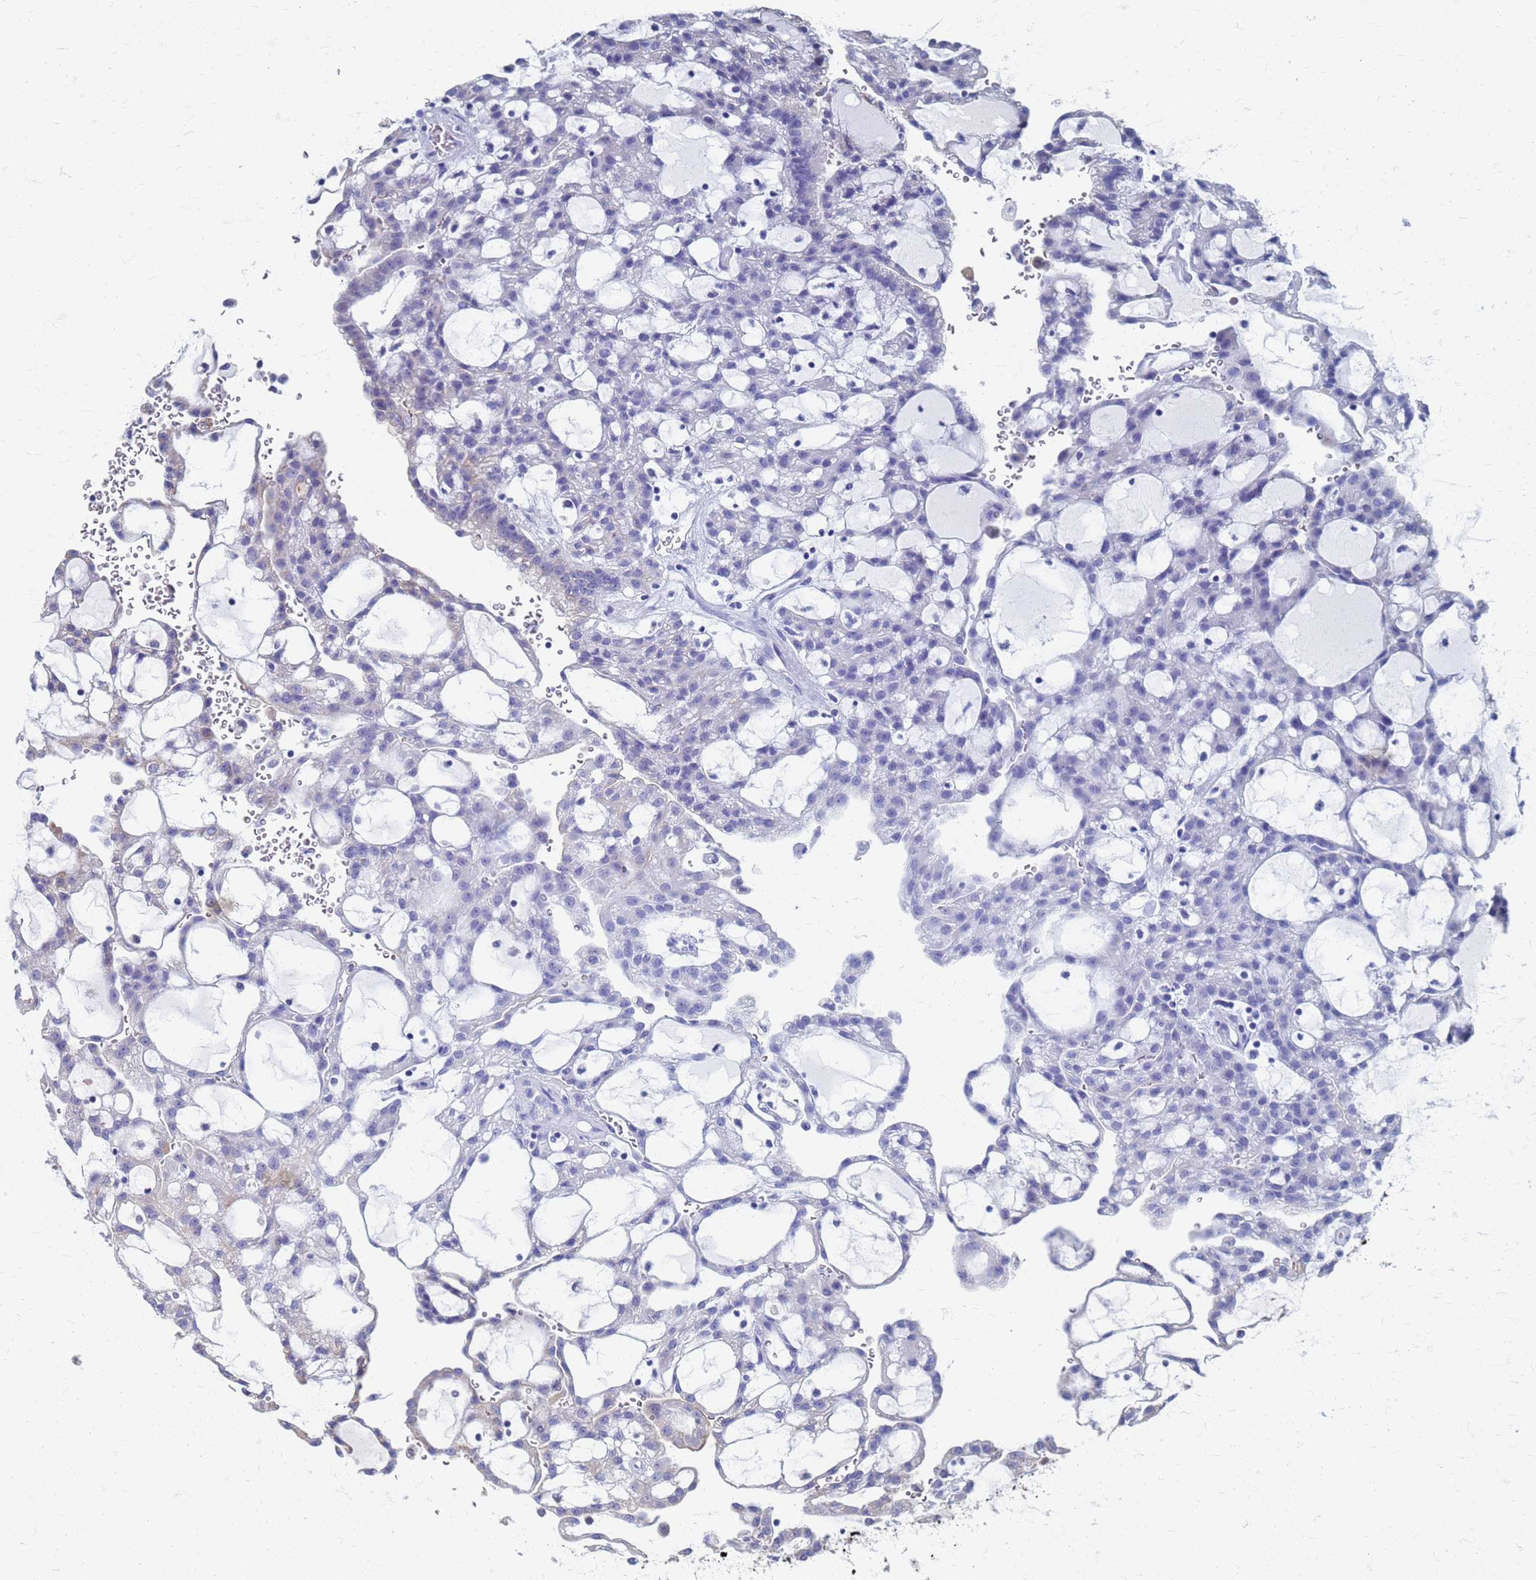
{"staining": {"intensity": "weak", "quantity": "25%-75%", "location": "cytoplasmic/membranous"}, "tissue": "renal cancer", "cell_type": "Tumor cells", "image_type": "cancer", "snomed": [{"axis": "morphology", "description": "Adenocarcinoma, NOS"}, {"axis": "topography", "description": "Kidney"}], "caption": "Immunohistochemical staining of renal cancer (adenocarcinoma) displays low levels of weak cytoplasmic/membranous protein positivity in about 25%-75% of tumor cells.", "gene": "ATPAF1", "patient": {"sex": "male", "age": 63}}